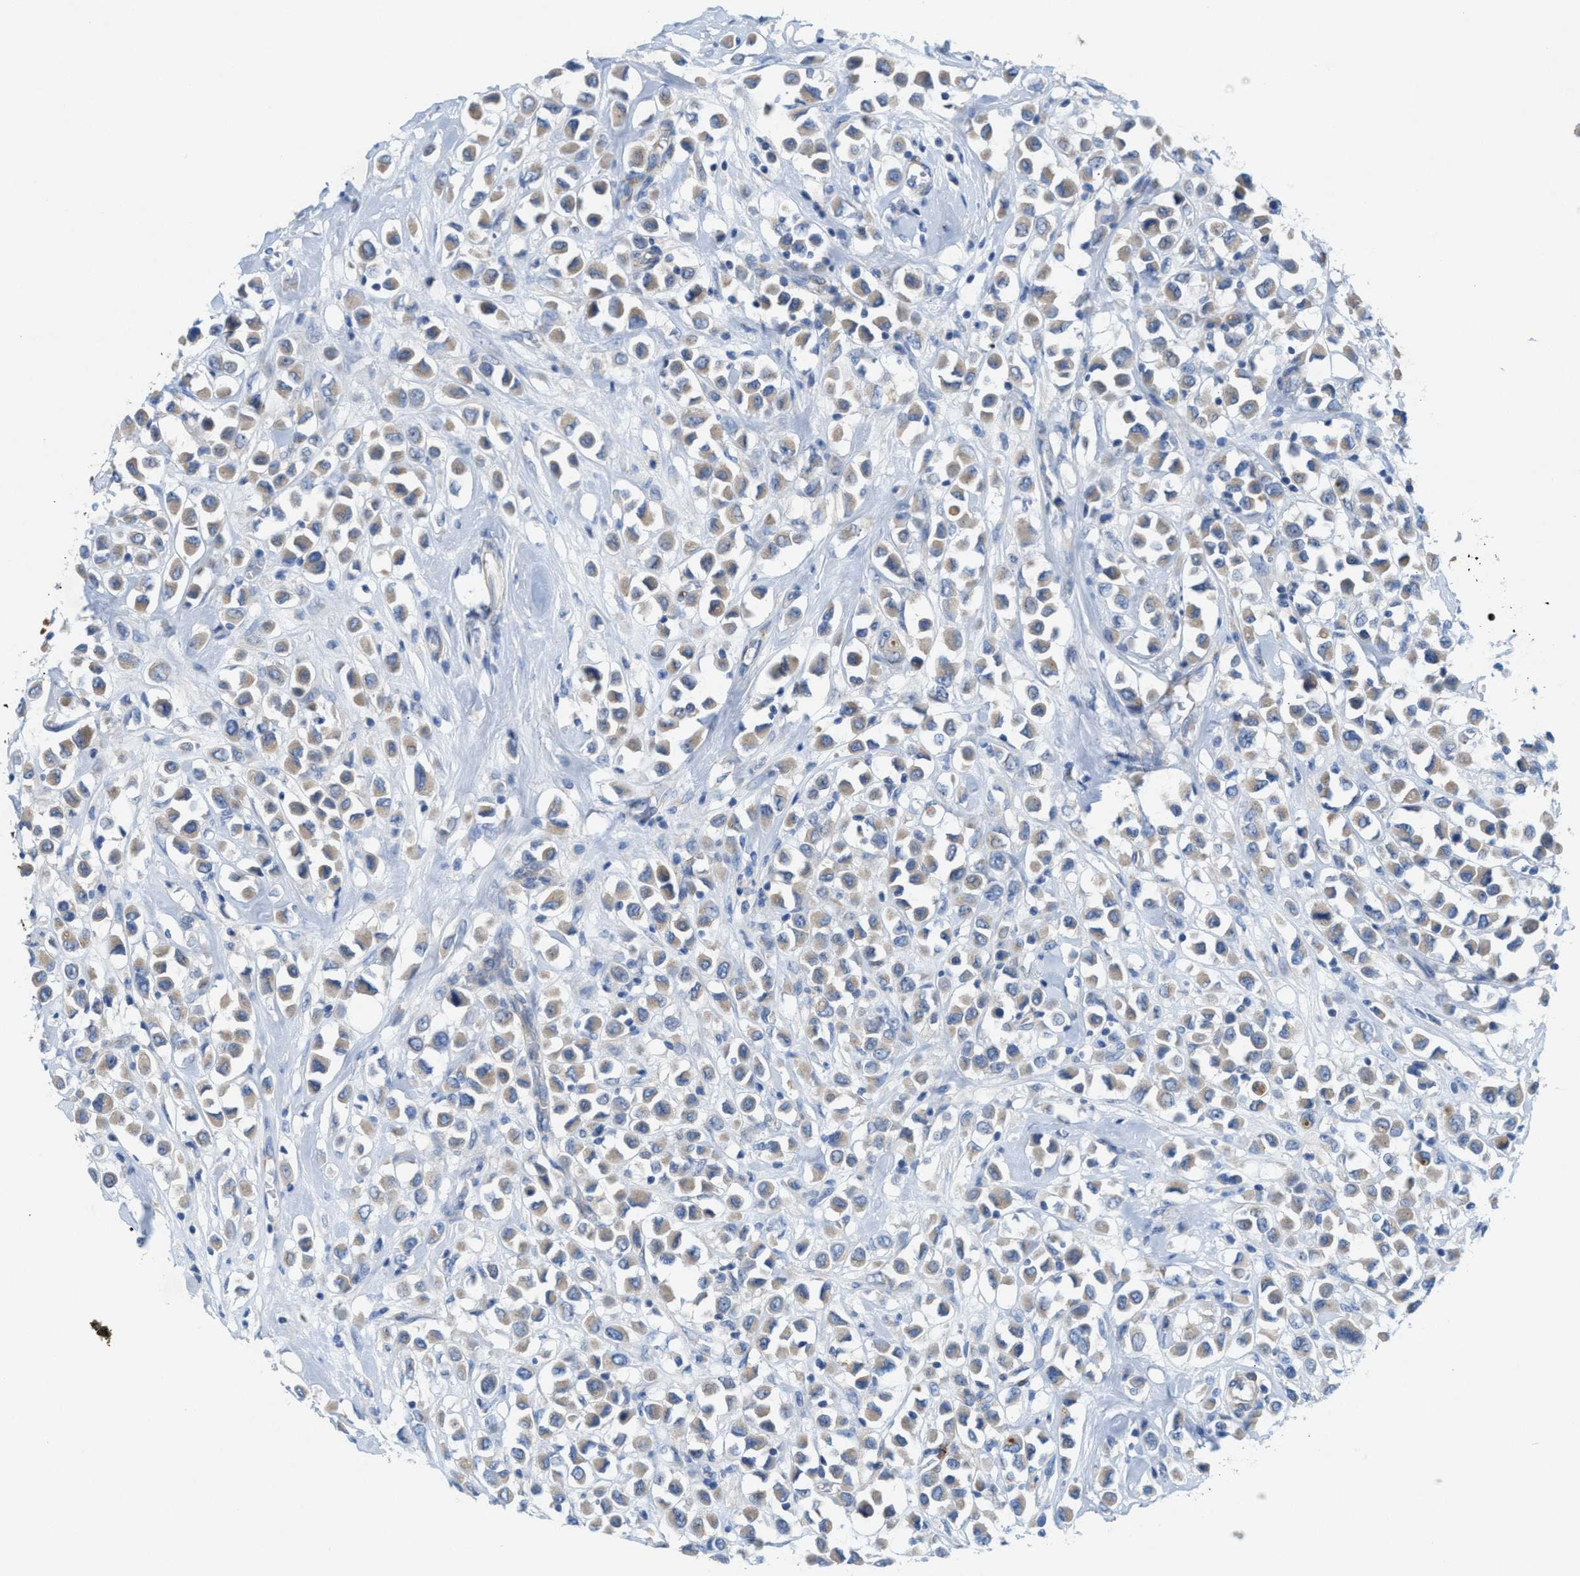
{"staining": {"intensity": "weak", "quantity": ">75%", "location": "cytoplasmic/membranous"}, "tissue": "breast cancer", "cell_type": "Tumor cells", "image_type": "cancer", "snomed": [{"axis": "morphology", "description": "Duct carcinoma"}, {"axis": "topography", "description": "Breast"}], "caption": "A histopathology image of breast cancer stained for a protein exhibits weak cytoplasmic/membranous brown staining in tumor cells.", "gene": "CMTM1", "patient": {"sex": "female", "age": 61}}